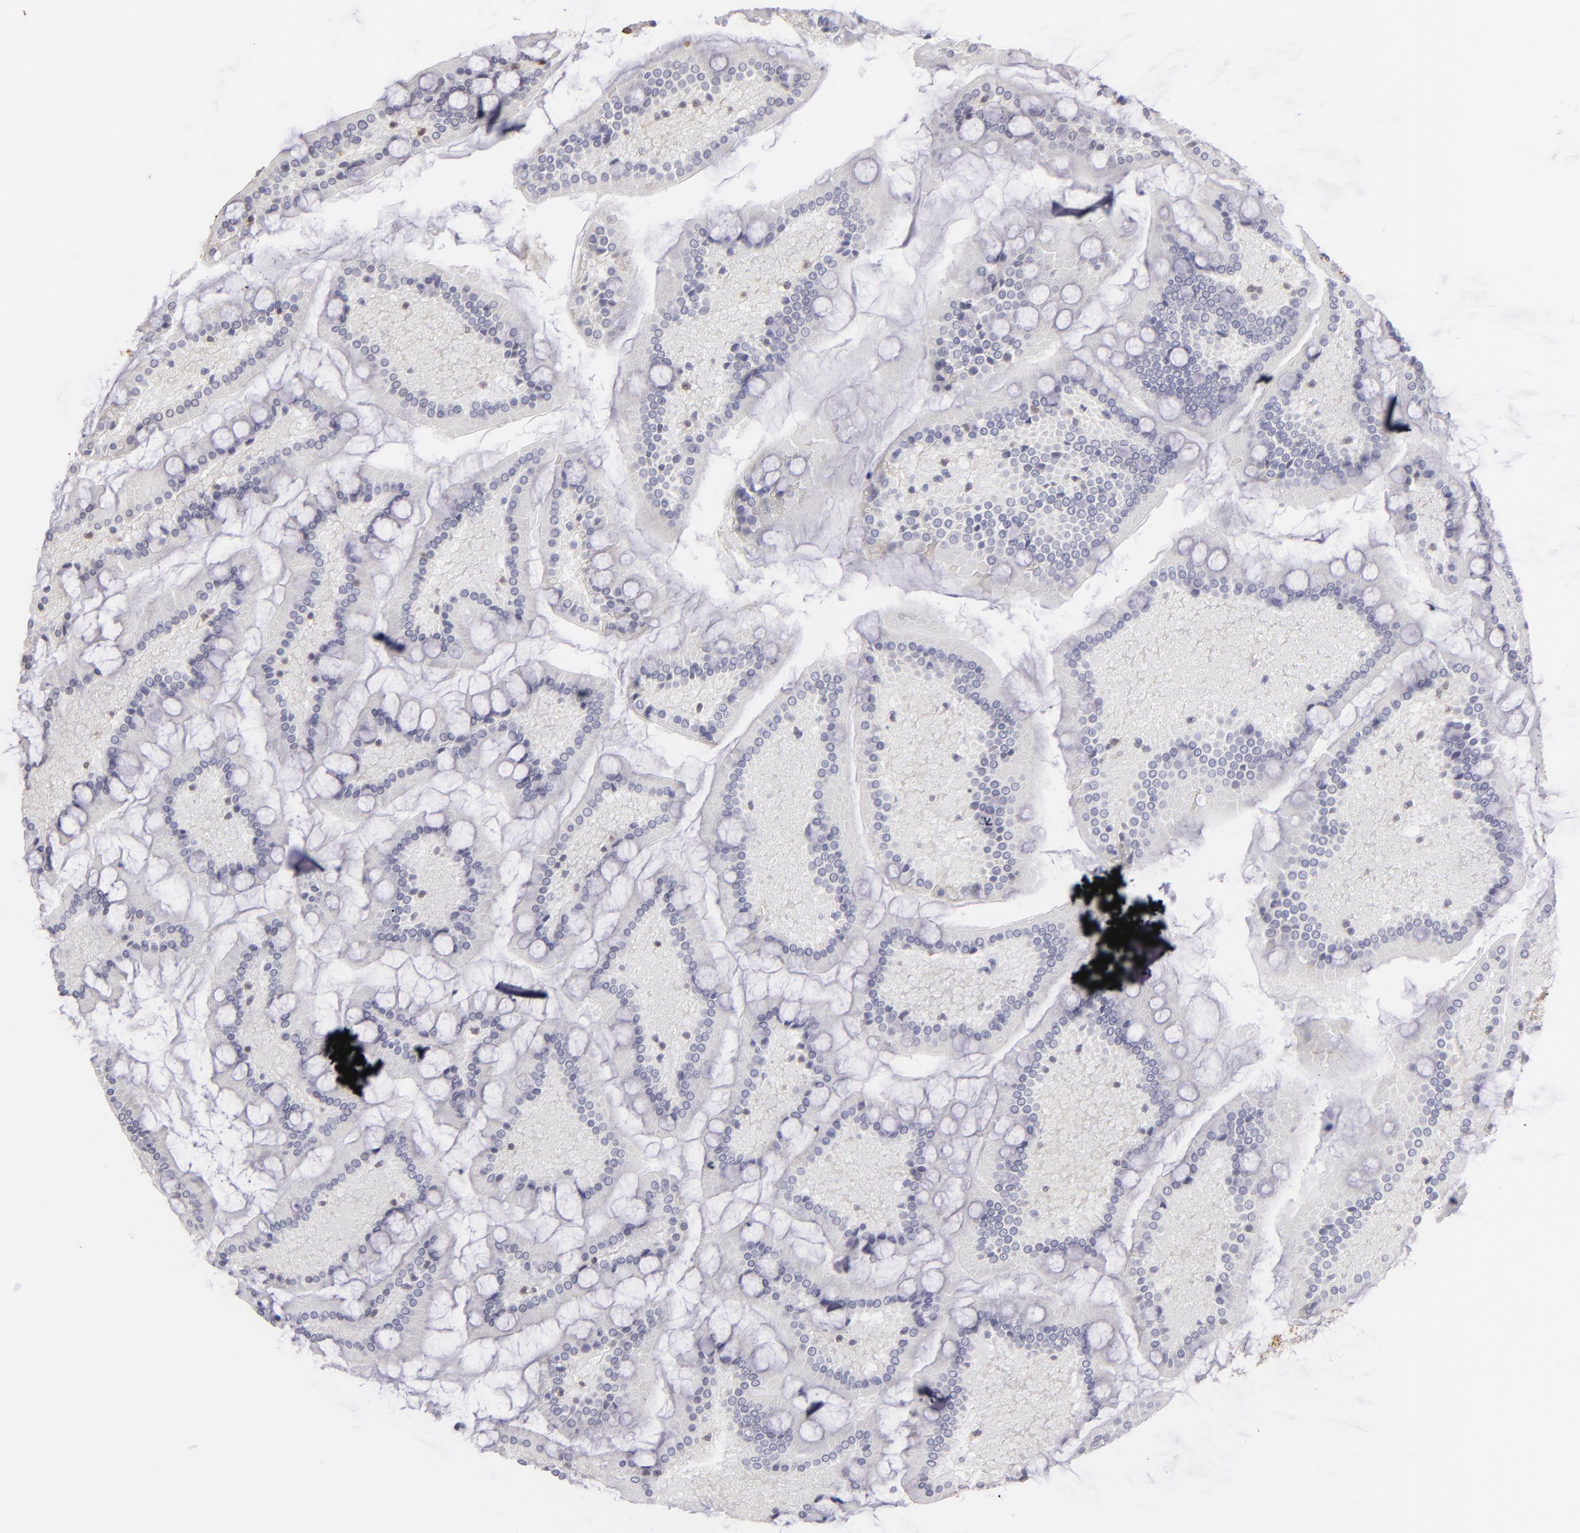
{"staining": {"intensity": "negative", "quantity": "none", "location": "none"}, "tissue": "small intestine", "cell_type": "Glandular cells", "image_type": "normal", "snomed": [{"axis": "morphology", "description": "Normal tissue, NOS"}, {"axis": "topography", "description": "Small intestine"}], "caption": "Histopathology image shows no protein positivity in glandular cells of normal small intestine.", "gene": "S100A2", "patient": {"sex": "male", "age": 41}}